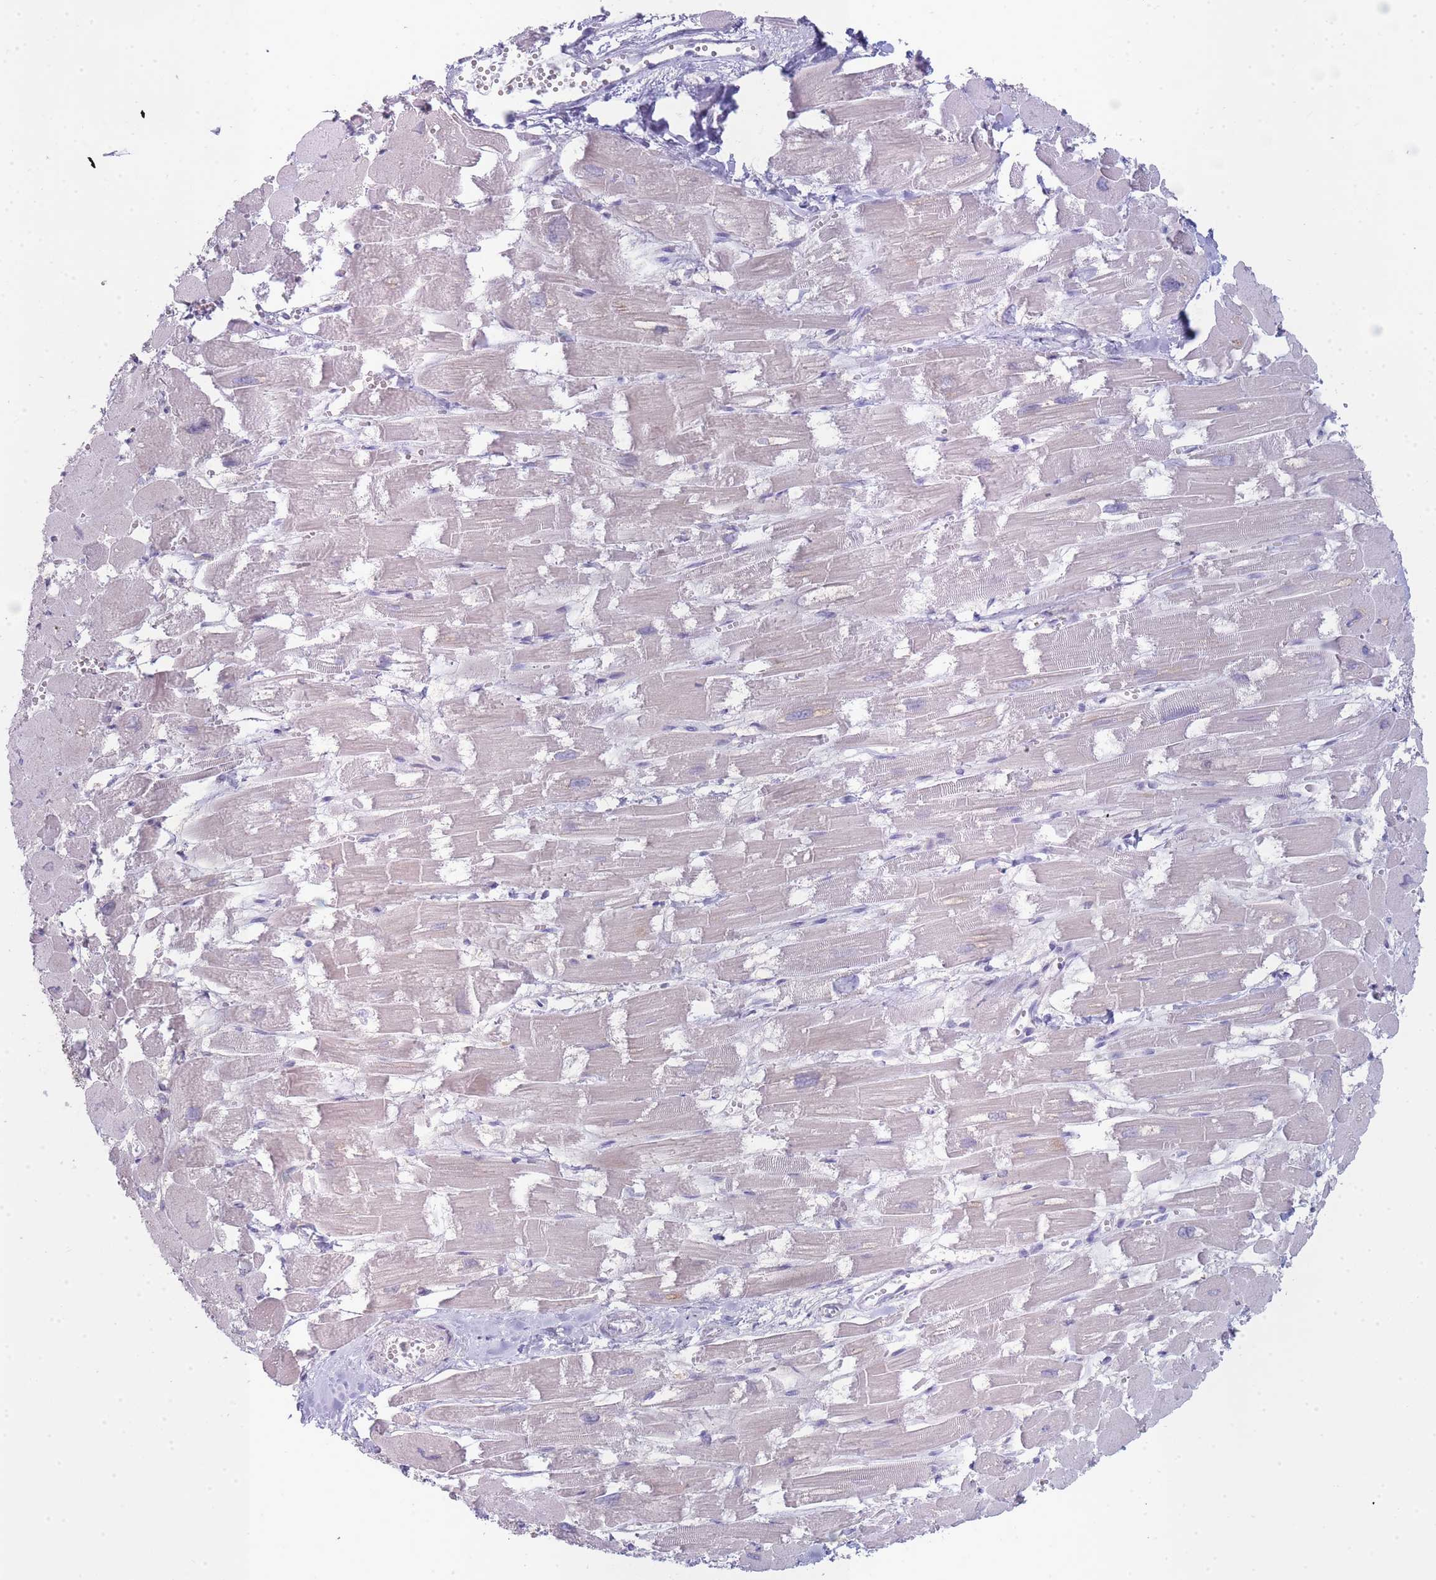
{"staining": {"intensity": "moderate", "quantity": "<25%", "location": "cytoplasmic/membranous"}, "tissue": "heart muscle", "cell_type": "Cardiomyocytes", "image_type": "normal", "snomed": [{"axis": "morphology", "description": "Normal tissue, NOS"}, {"axis": "topography", "description": "Heart"}], "caption": "Heart muscle stained with immunohistochemistry displays moderate cytoplasmic/membranous staining in about <25% of cardiomyocytes. The staining was performed using DAB, with brown indicating positive protein expression. Nuclei are stained blue with hematoxylin.", "gene": "OR5L1", "patient": {"sex": "male", "age": 54}}